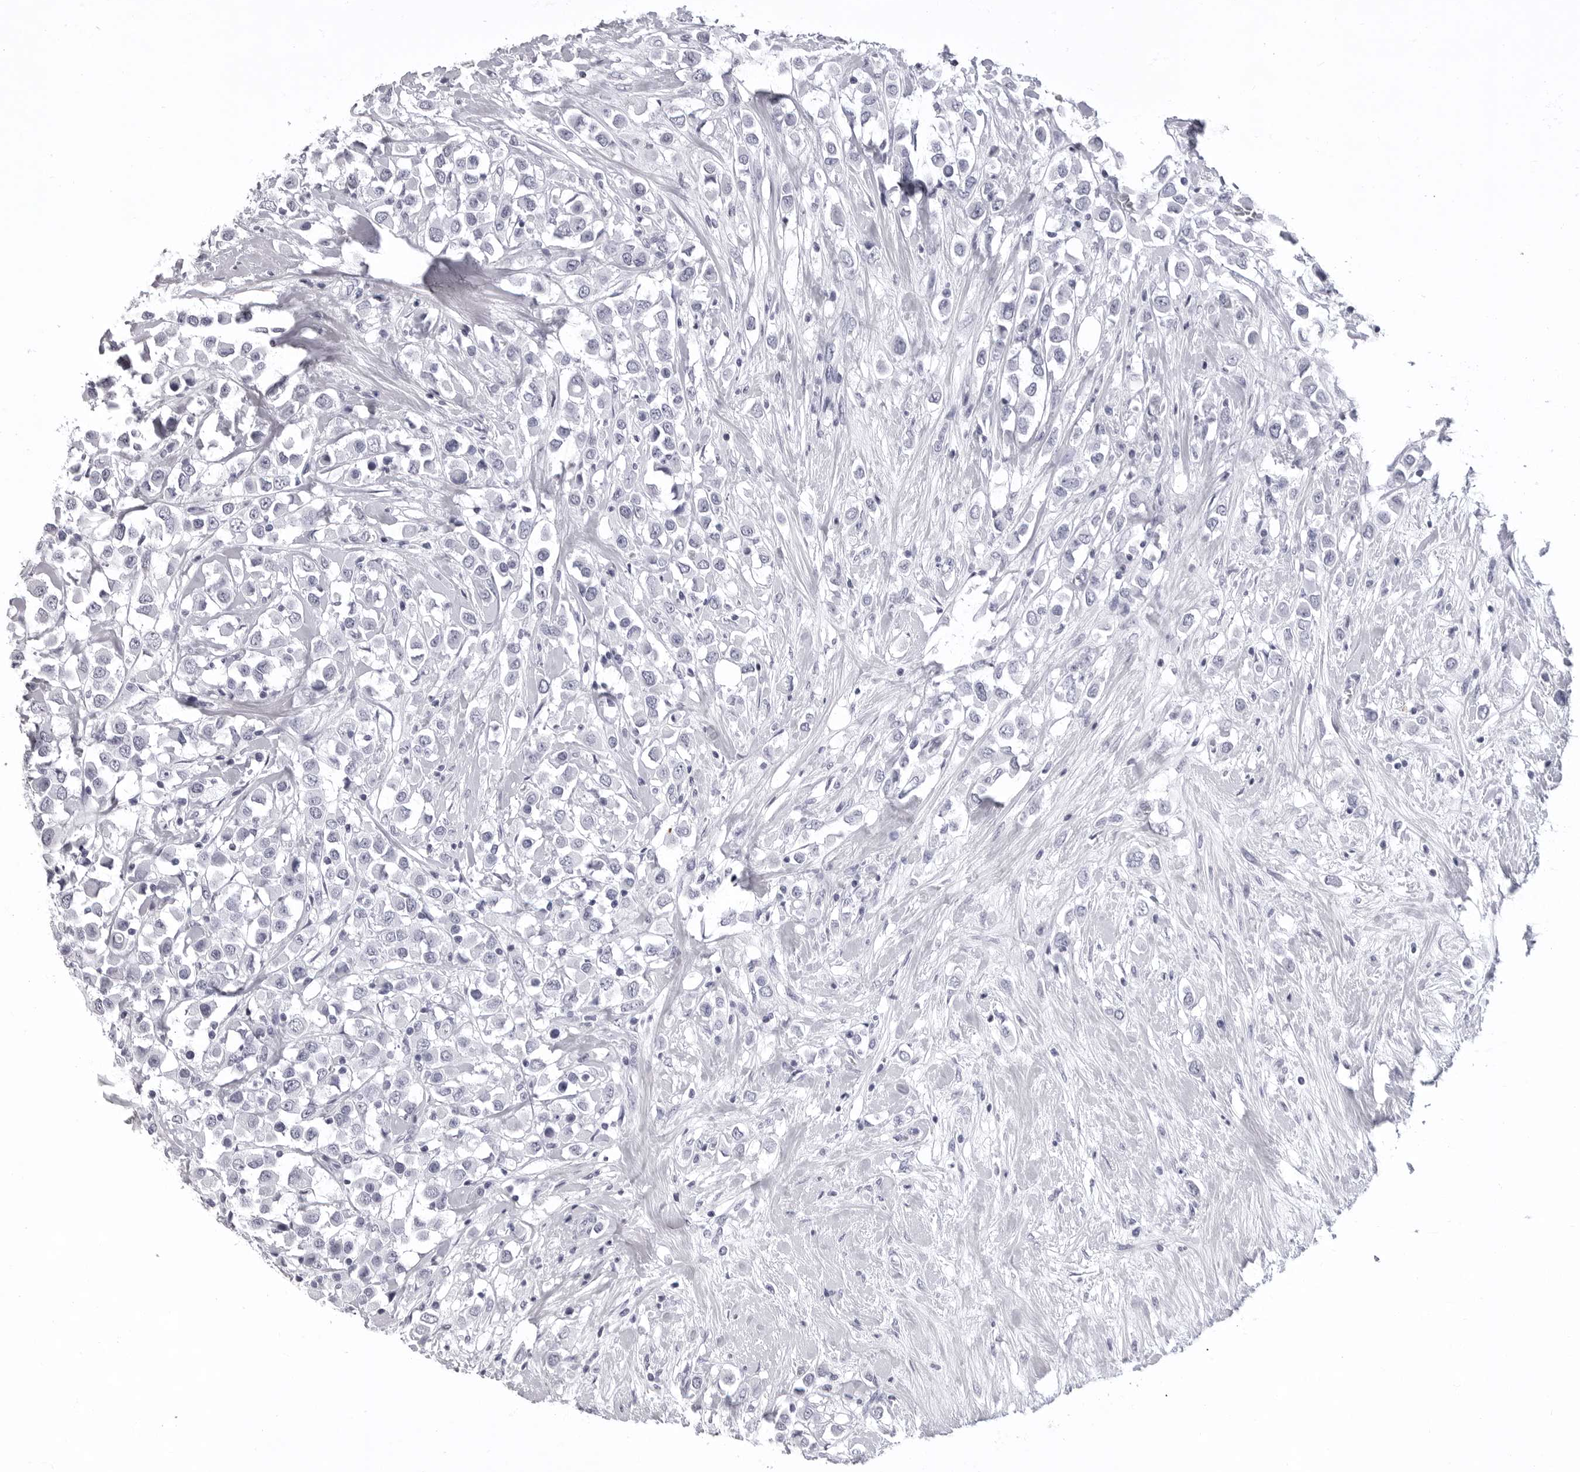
{"staining": {"intensity": "negative", "quantity": "none", "location": "none"}, "tissue": "breast cancer", "cell_type": "Tumor cells", "image_type": "cancer", "snomed": [{"axis": "morphology", "description": "Duct carcinoma"}, {"axis": "topography", "description": "Breast"}], "caption": "Immunohistochemistry (IHC) histopathology image of breast cancer stained for a protein (brown), which demonstrates no expression in tumor cells.", "gene": "LGALS4", "patient": {"sex": "female", "age": 61}}